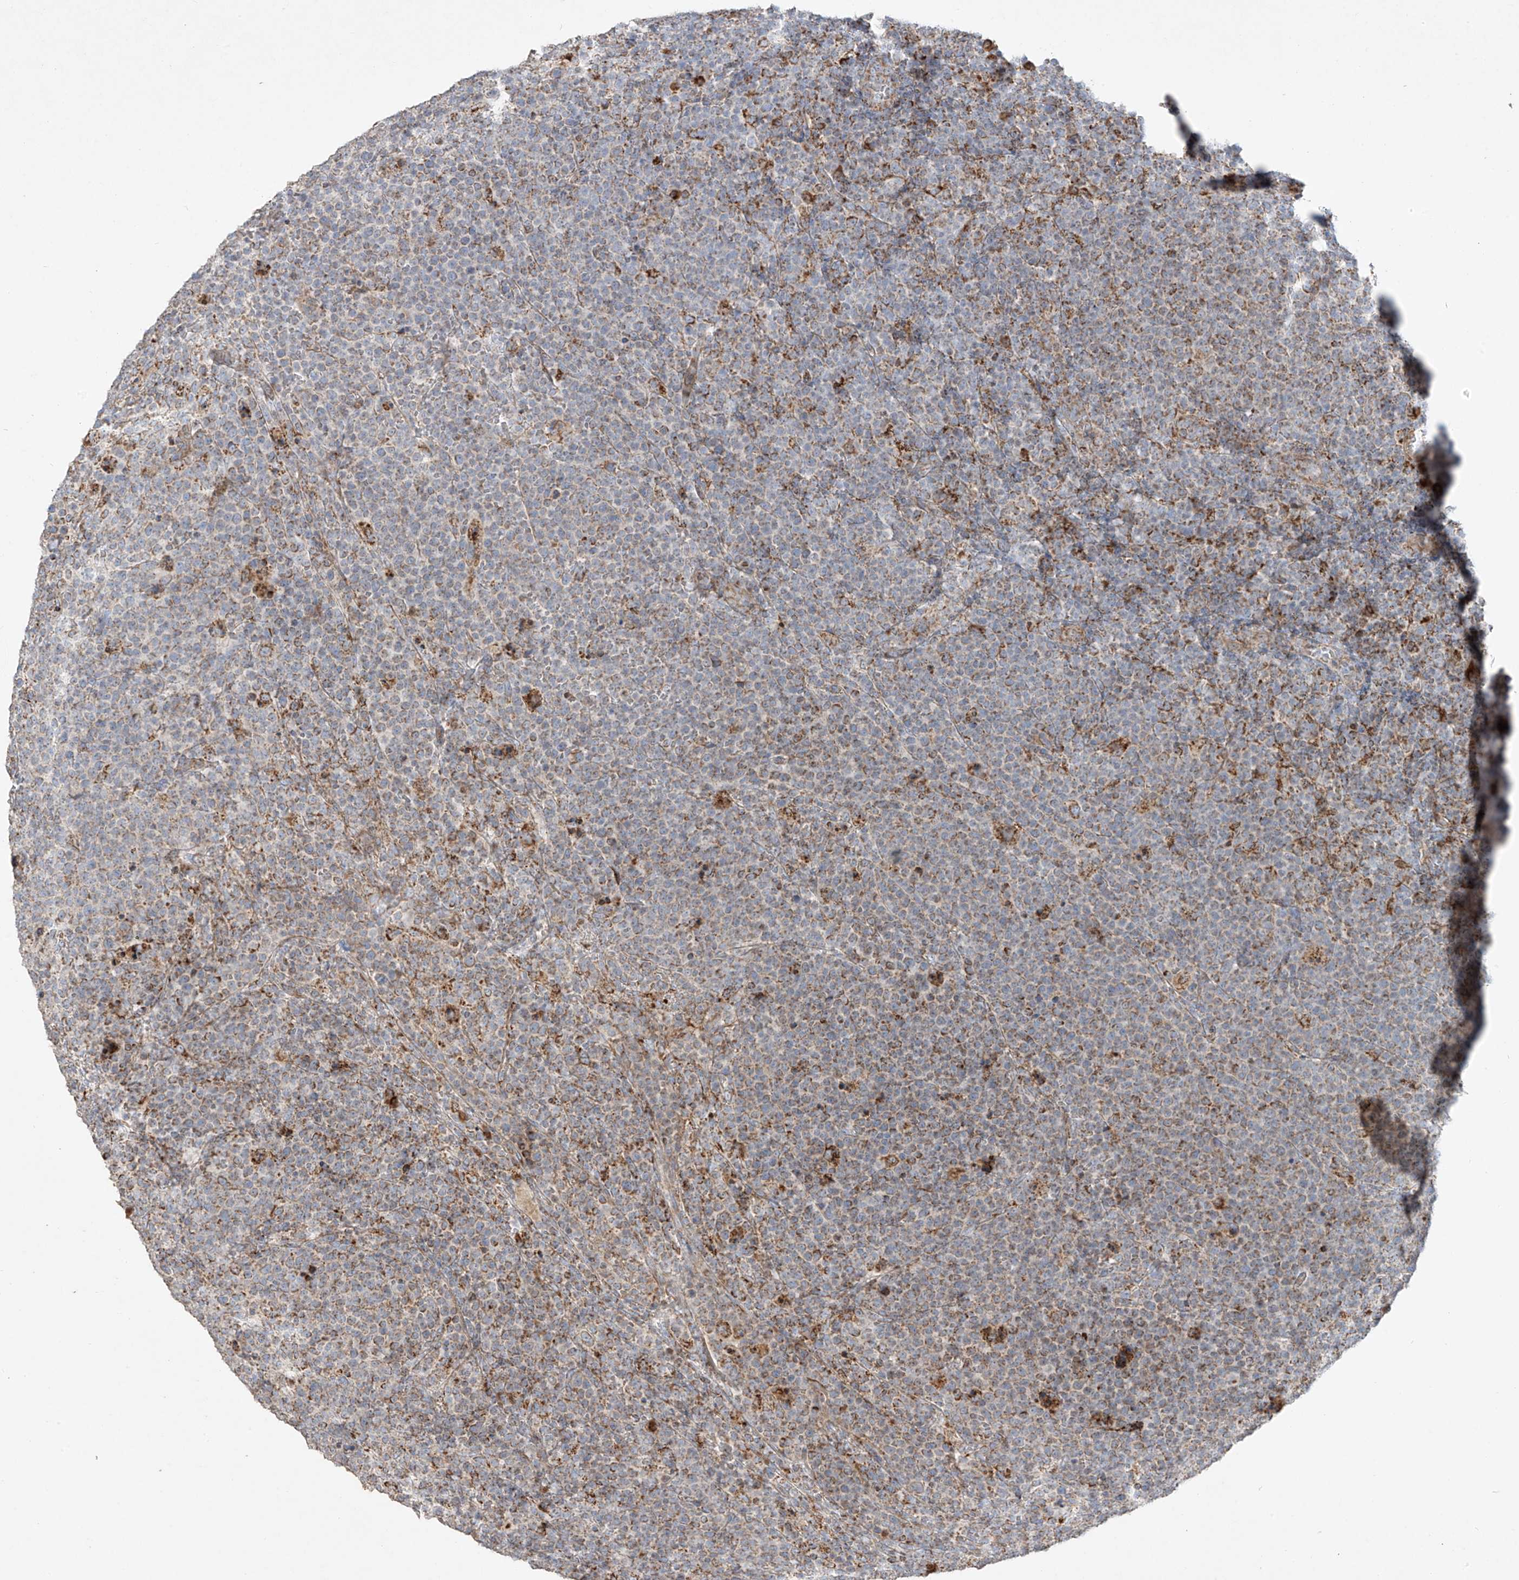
{"staining": {"intensity": "moderate", "quantity": "25%-75%", "location": "cytoplasmic/membranous"}, "tissue": "lymphoma", "cell_type": "Tumor cells", "image_type": "cancer", "snomed": [{"axis": "morphology", "description": "Malignant lymphoma, non-Hodgkin's type, High grade"}, {"axis": "topography", "description": "Lymph node"}], "caption": "Moderate cytoplasmic/membranous positivity is present in approximately 25%-75% of tumor cells in malignant lymphoma, non-Hodgkin's type (high-grade). (IHC, brightfield microscopy, high magnification).", "gene": "COLGALT2", "patient": {"sex": "male", "age": 61}}